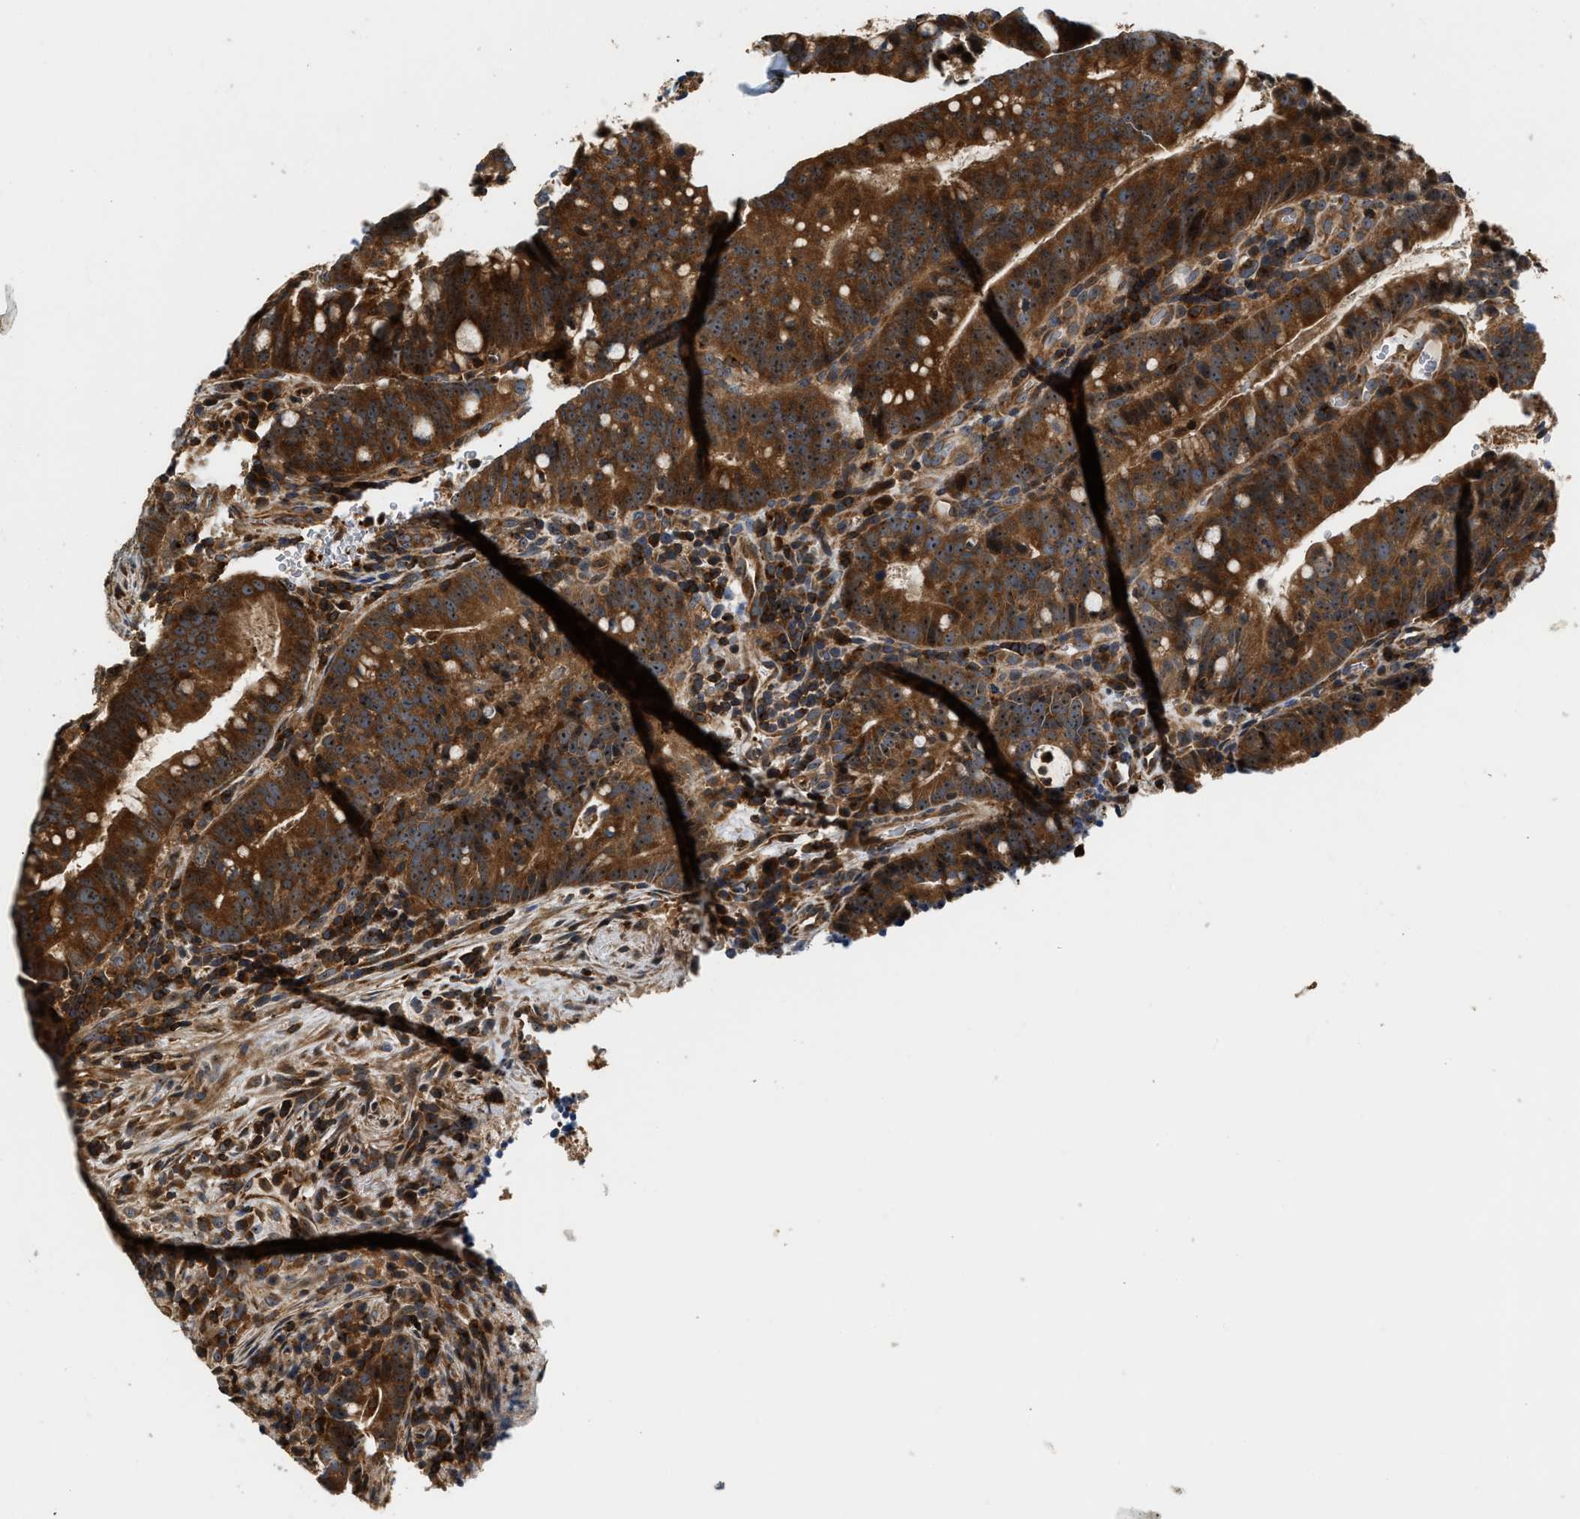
{"staining": {"intensity": "strong", "quantity": ">75%", "location": "cytoplasmic/membranous"}, "tissue": "colorectal cancer", "cell_type": "Tumor cells", "image_type": "cancer", "snomed": [{"axis": "morphology", "description": "Adenocarcinoma, NOS"}, {"axis": "topography", "description": "Colon"}], "caption": "Immunohistochemistry (IHC) image of neoplastic tissue: adenocarcinoma (colorectal) stained using IHC exhibits high levels of strong protein expression localized specifically in the cytoplasmic/membranous of tumor cells, appearing as a cytoplasmic/membranous brown color.", "gene": "SNX5", "patient": {"sex": "female", "age": 66}}